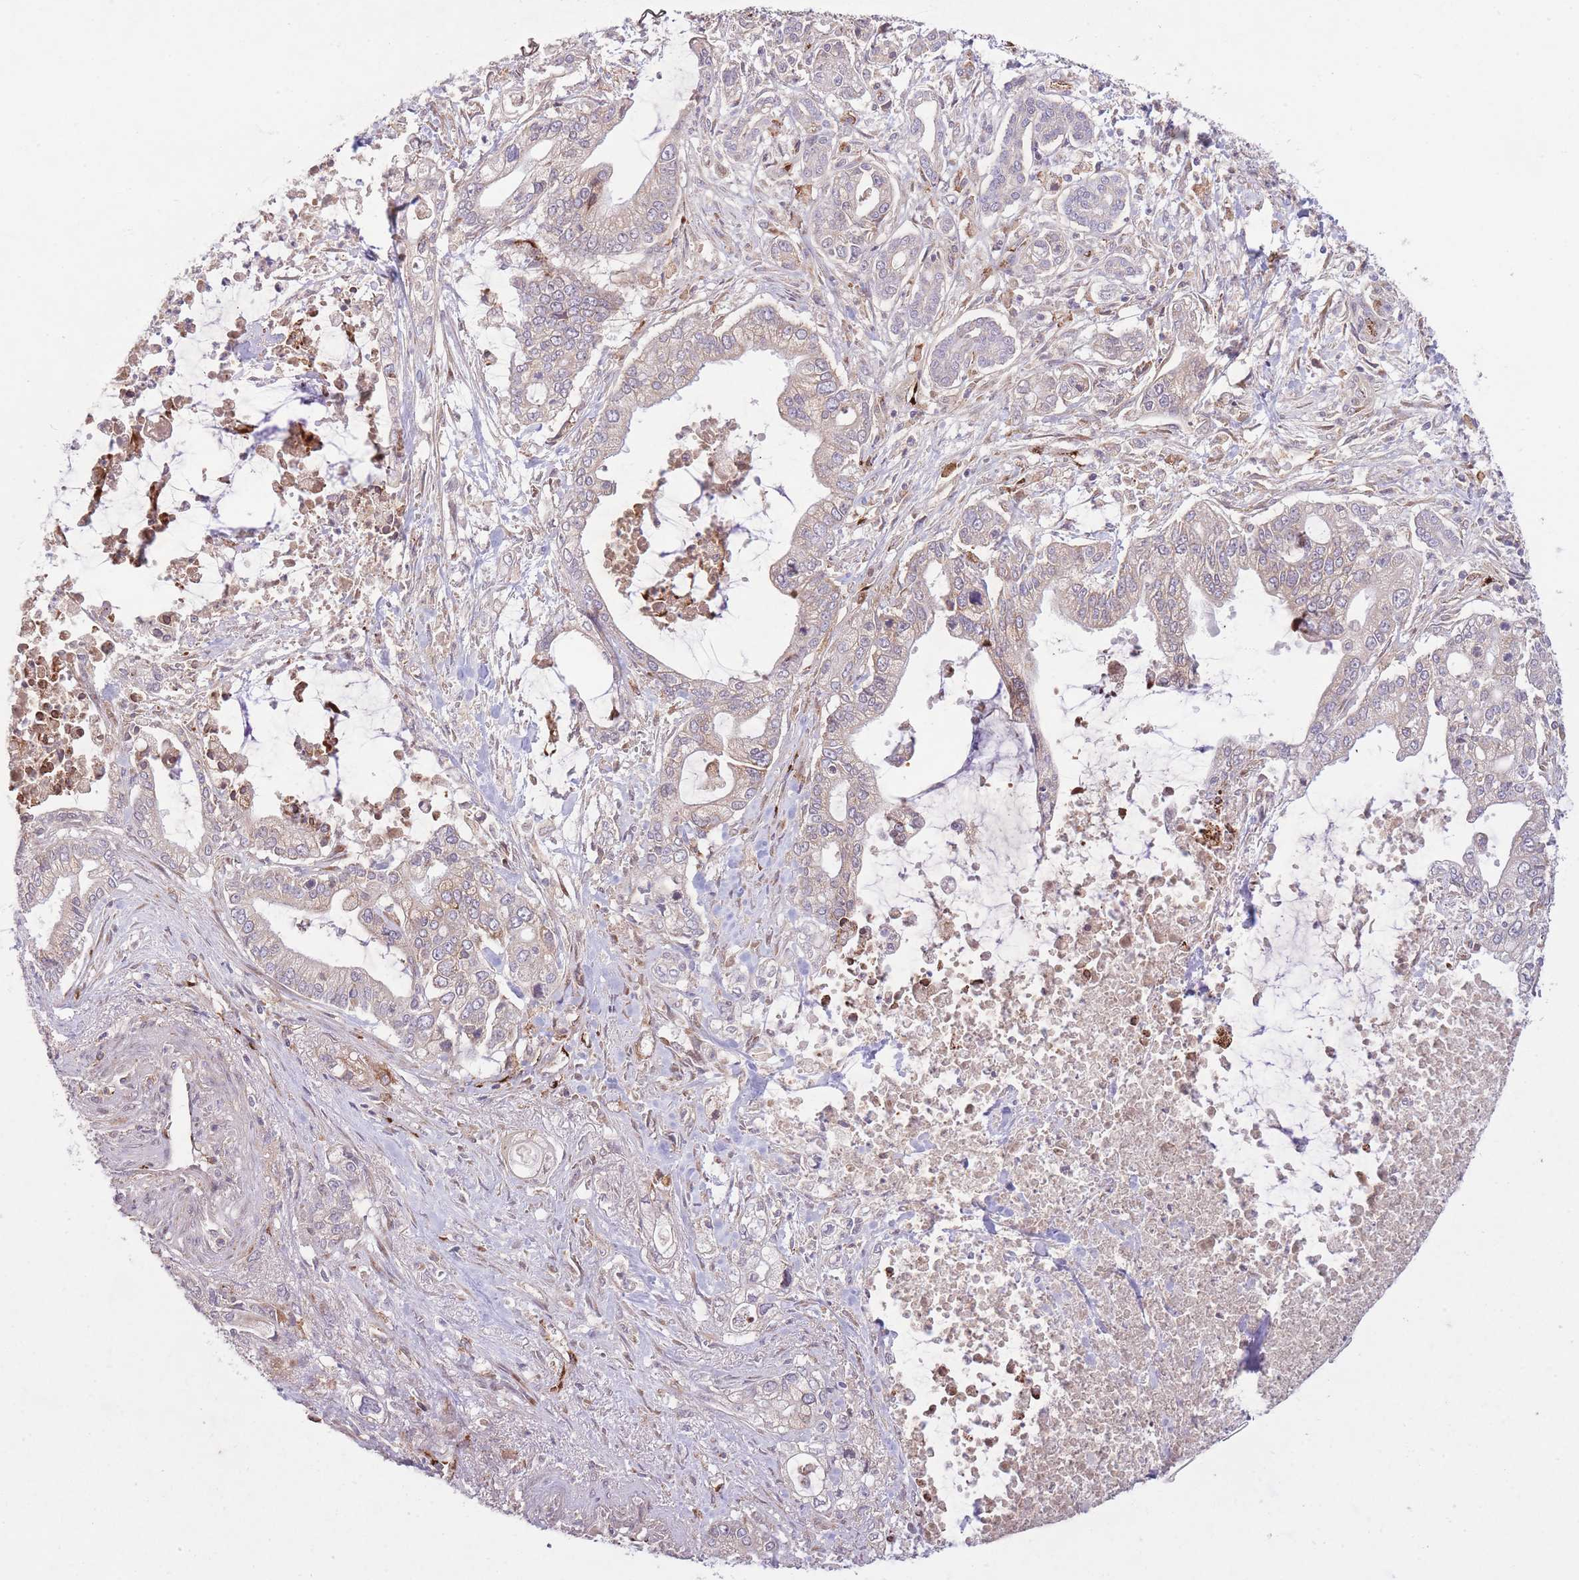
{"staining": {"intensity": "negative", "quantity": "none", "location": "none"}, "tissue": "pancreatic cancer", "cell_type": "Tumor cells", "image_type": "cancer", "snomed": [{"axis": "morphology", "description": "Adenocarcinoma, NOS"}, {"axis": "topography", "description": "Pancreas"}], "caption": "Immunohistochemistry (IHC) image of human pancreatic adenocarcinoma stained for a protein (brown), which exhibits no positivity in tumor cells. (DAB IHC visualized using brightfield microscopy, high magnification).", "gene": "CISH", "patient": {"sex": "male", "age": 69}}